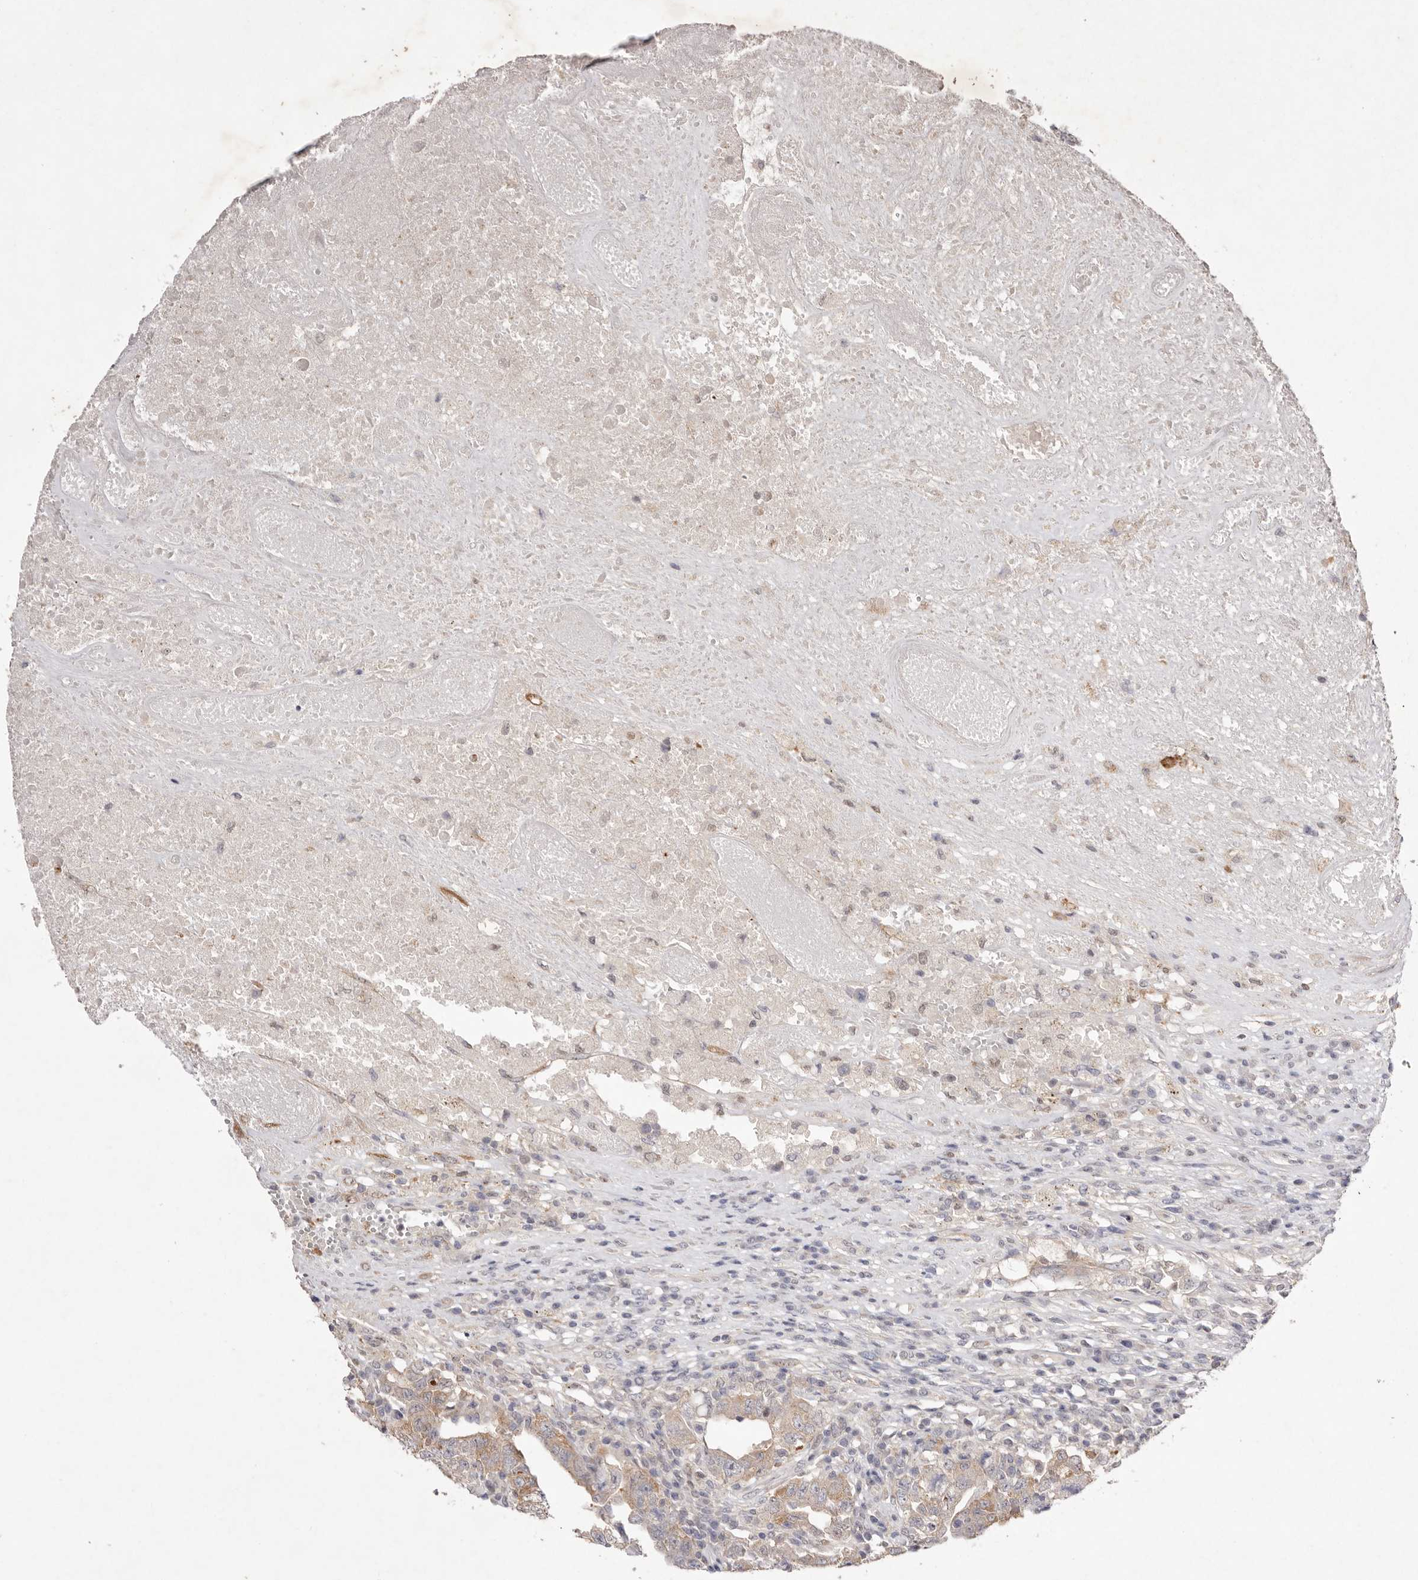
{"staining": {"intensity": "moderate", "quantity": ">75%", "location": "cytoplasmic/membranous"}, "tissue": "testis cancer", "cell_type": "Tumor cells", "image_type": "cancer", "snomed": [{"axis": "morphology", "description": "Carcinoma, Embryonal, NOS"}, {"axis": "topography", "description": "Testis"}], "caption": "IHC histopathology image of testis embryonal carcinoma stained for a protein (brown), which displays medium levels of moderate cytoplasmic/membranous staining in approximately >75% of tumor cells.", "gene": "TADA1", "patient": {"sex": "male", "age": 26}}